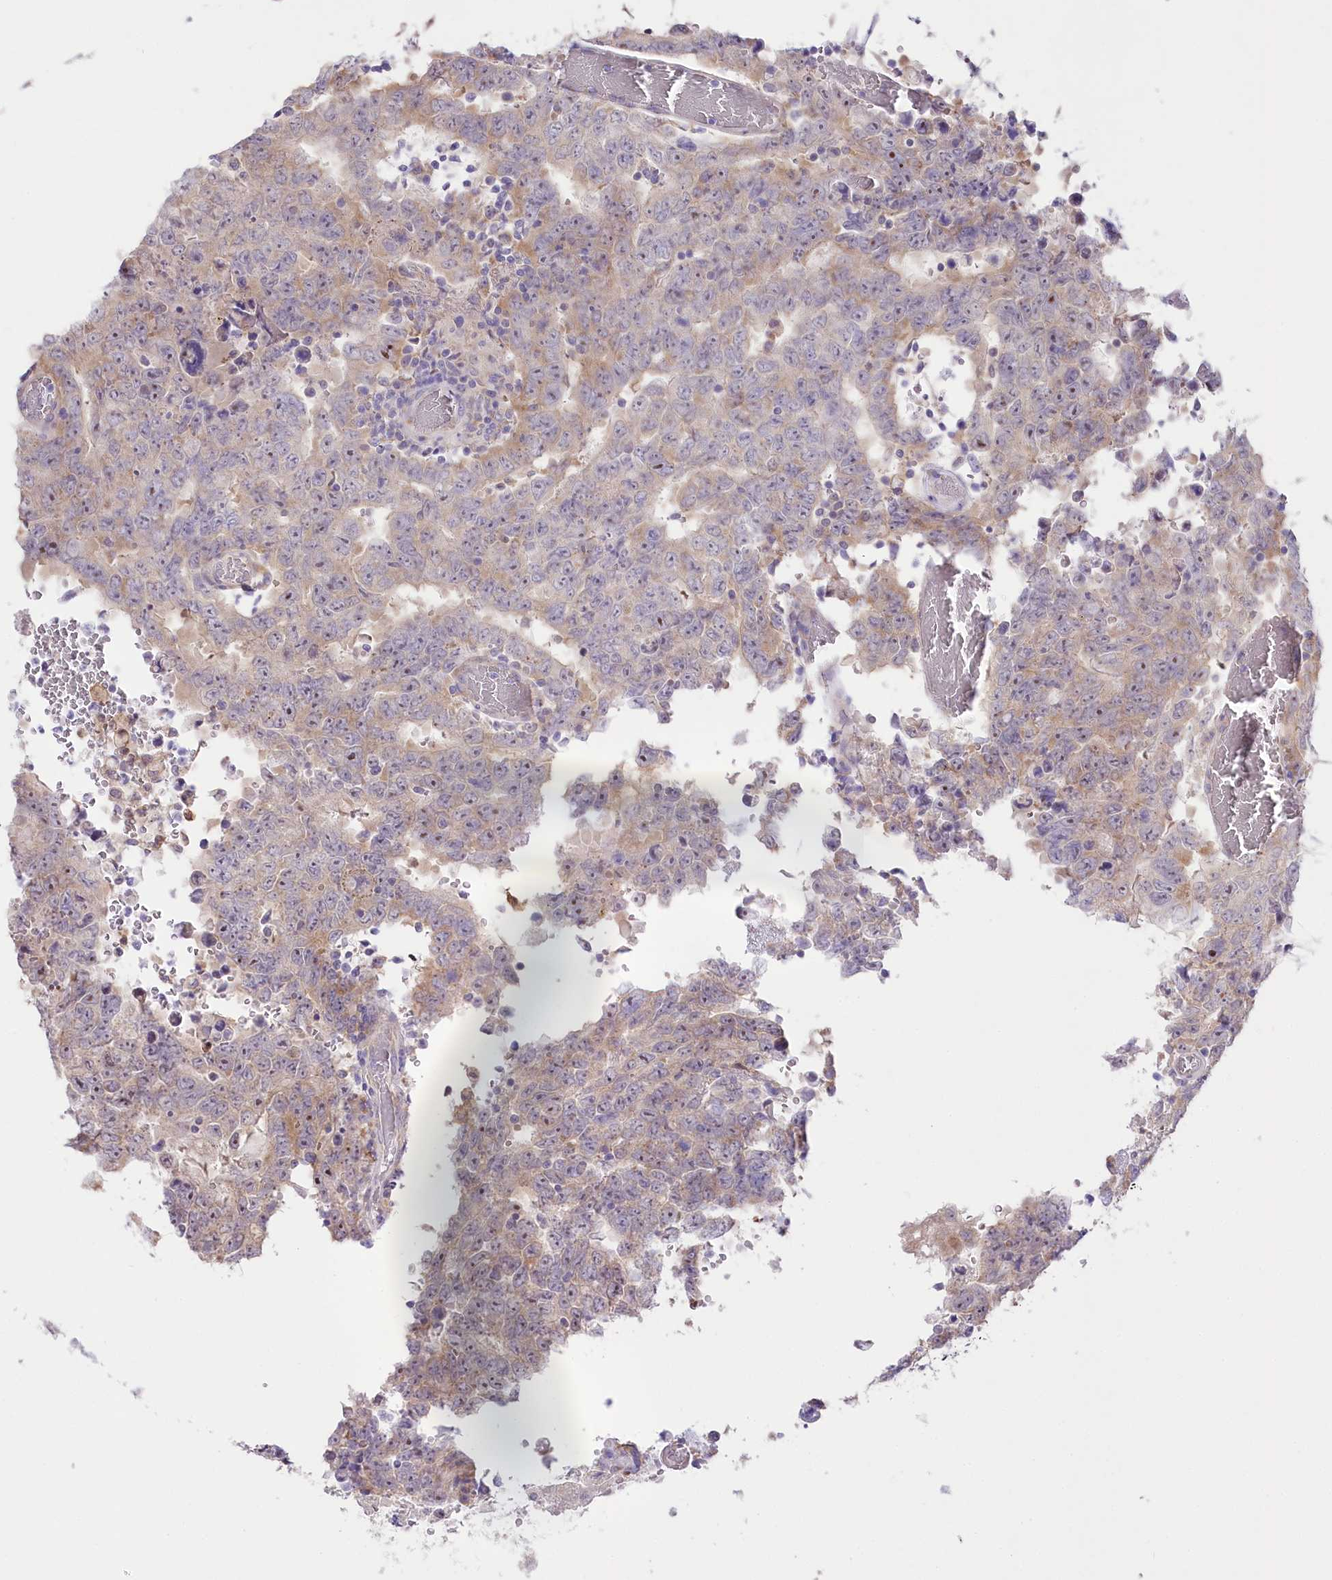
{"staining": {"intensity": "weak", "quantity": "25%-75%", "location": "cytoplasmic/membranous"}, "tissue": "testis cancer", "cell_type": "Tumor cells", "image_type": "cancer", "snomed": [{"axis": "morphology", "description": "Carcinoma, Embryonal, NOS"}, {"axis": "topography", "description": "Testis"}], "caption": "Immunohistochemistry staining of testis embryonal carcinoma, which exhibits low levels of weak cytoplasmic/membranous expression in about 25%-75% of tumor cells indicating weak cytoplasmic/membranous protein positivity. The staining was performed using DAB (brown) for protein detection and nuclei were counterstained in hematoxylin (blue).", "gene": "MYOZ1", "patient": {"sex": "male", "age": 26}}